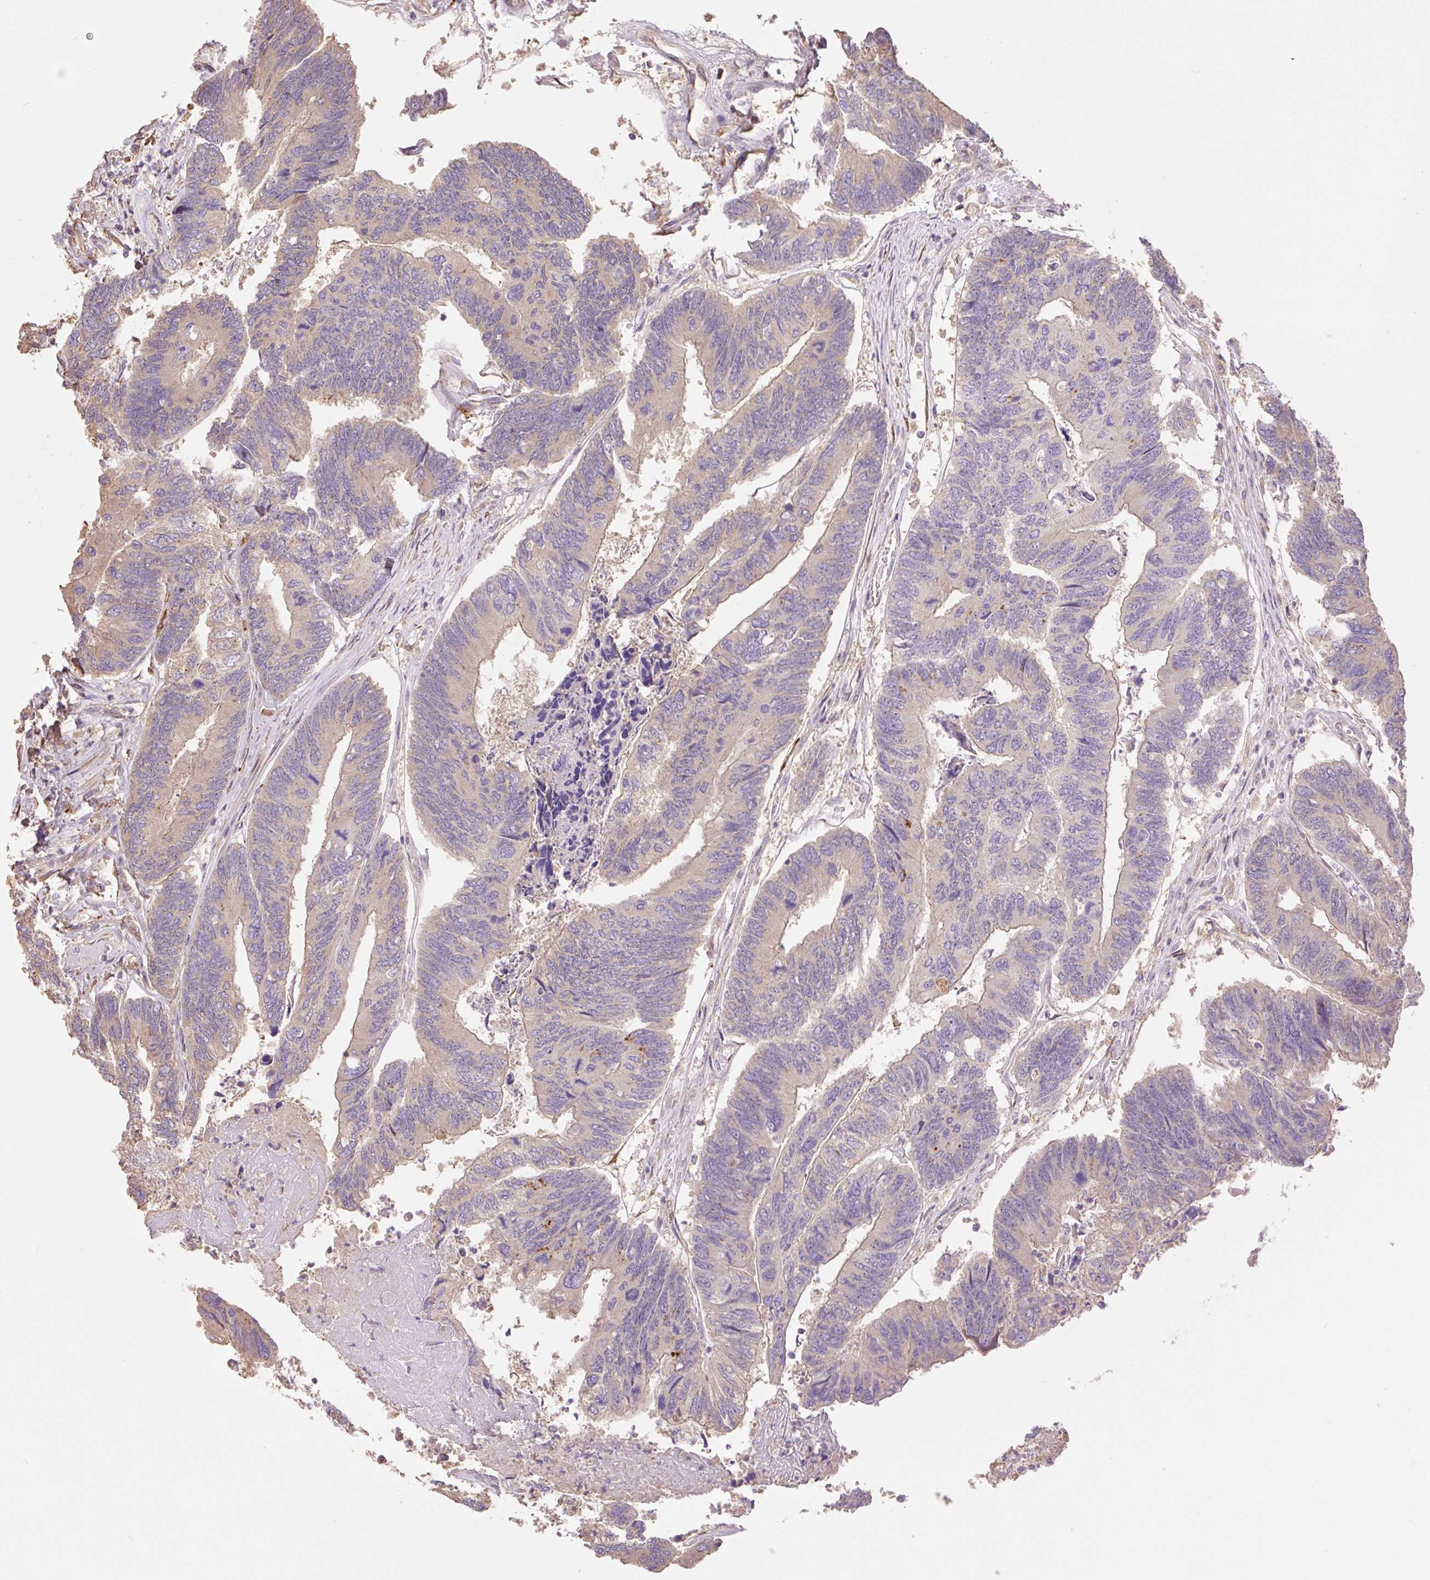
{"staining": {"intensity": "weak", "quantity": "25%-75%", "location": "cytoplasmic/membranous"}, "tissue": "colorectal cancer", "cell_type": "Tumor cells", "image_type": "cancer", "snomed": [{"axis": "morphology", "description": "Adenocarcinoma, NOS"}, {"axis": "topography", "description": "Colon"}], "caption": "Protein staining of colorectal cancer (adenocarcinoma) tissue demonstrates weak cytoplasmic/membranous expression in approximately 25%-75% of tumor cells.", "gene": "DESI1", "patient": {"sex": "female", "age": 67}}